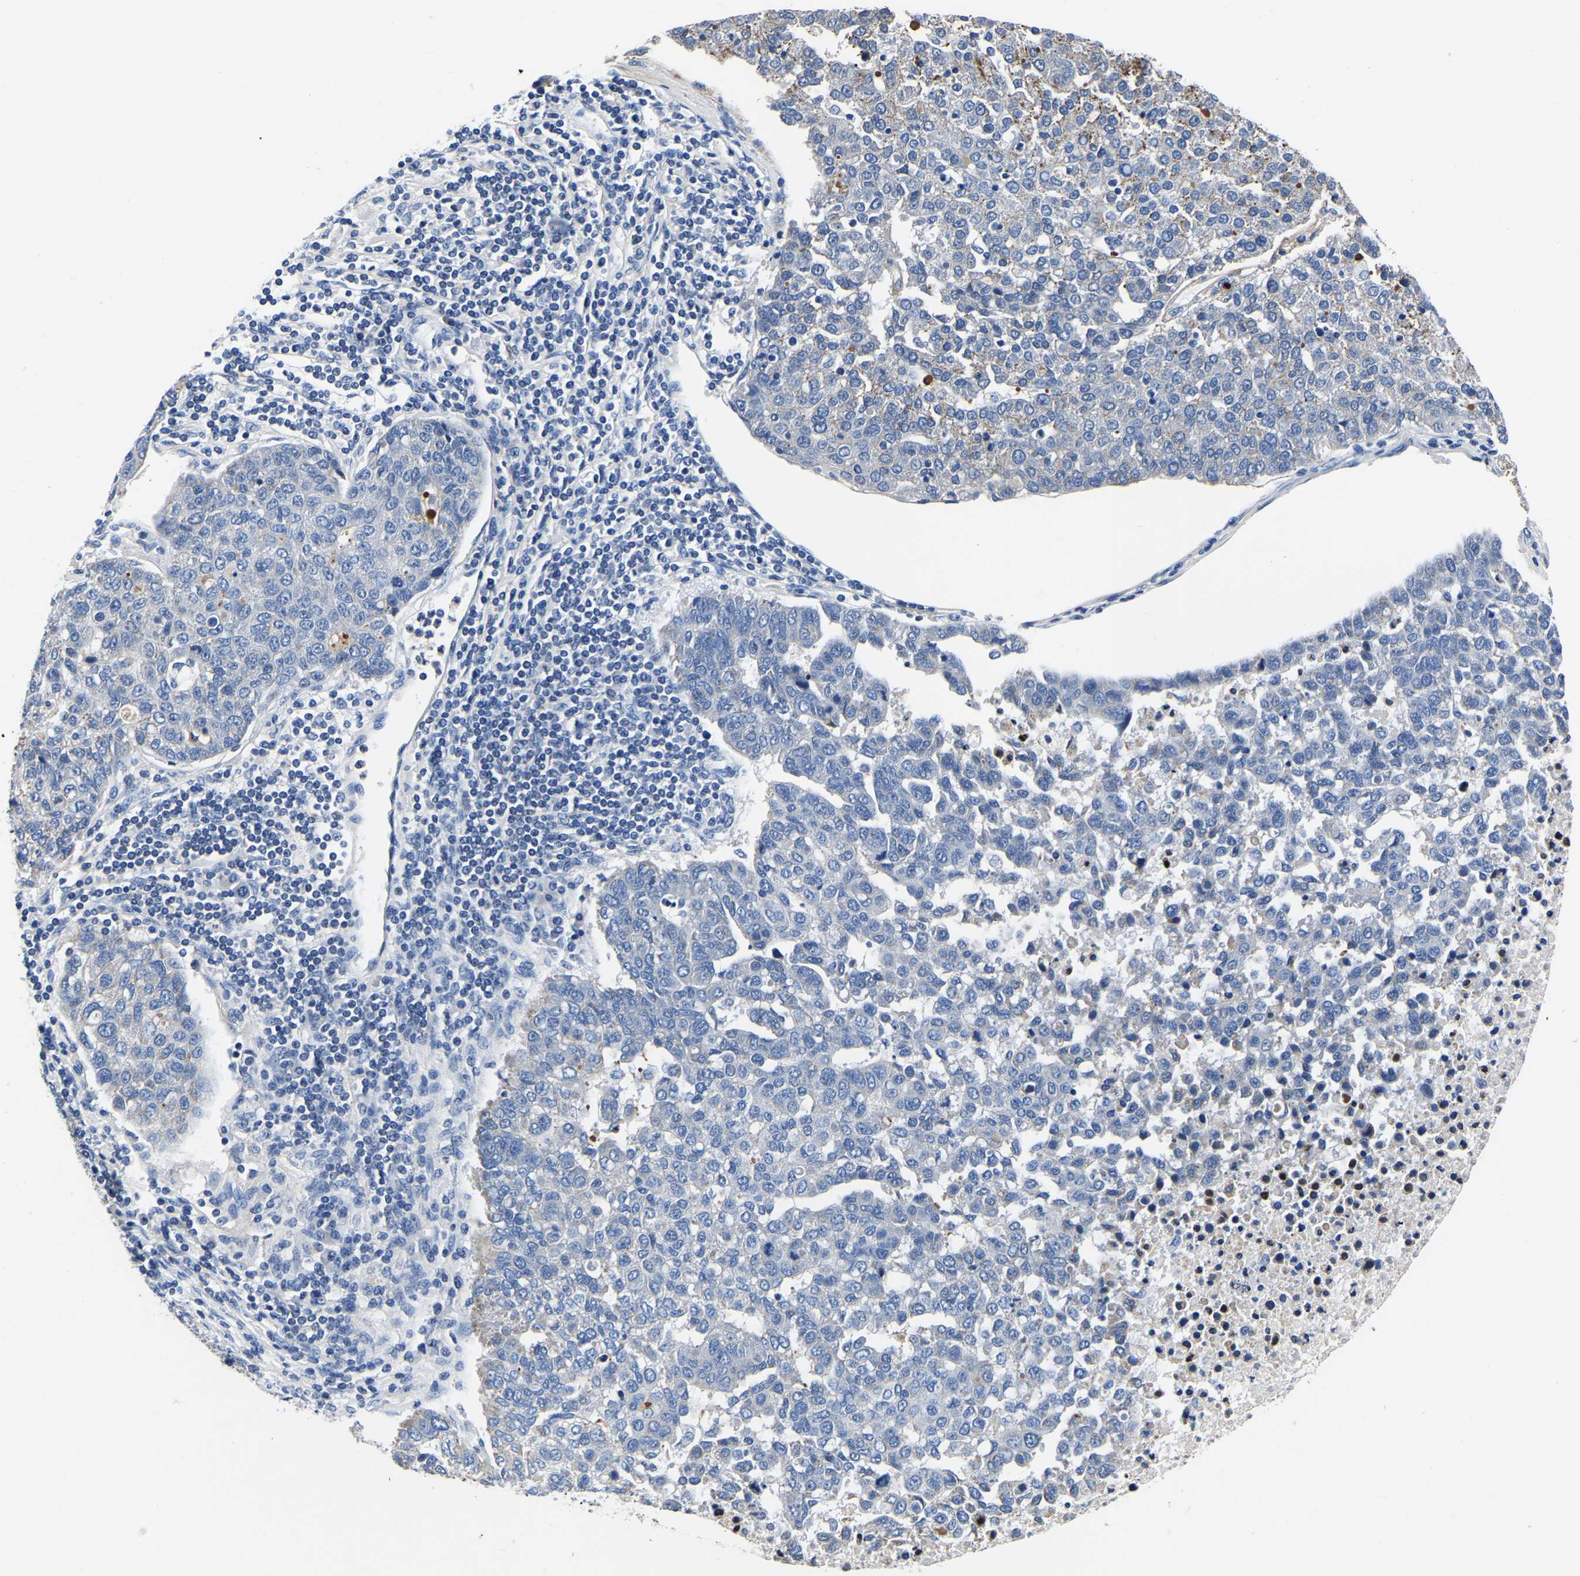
{"staining": {"intensity": "negative", "quantity": "none", "location": "none"}, "tissue": "pancreatic cancer", "cell_type": "Tumor cells", "image_type": "cancer", "snomed": [{"axis": "morphology", "description": "Adenocarcinoma, NOS"}, {"axis": "topography", "description": "Pancreas"}], "caption": "Immunohistochemical staining of human adenocarcinoma (pancreatic) displays no significant positivity in tumor cells.", "gene": "FGD5", "patient": {"sex": "female", "age": 61}}